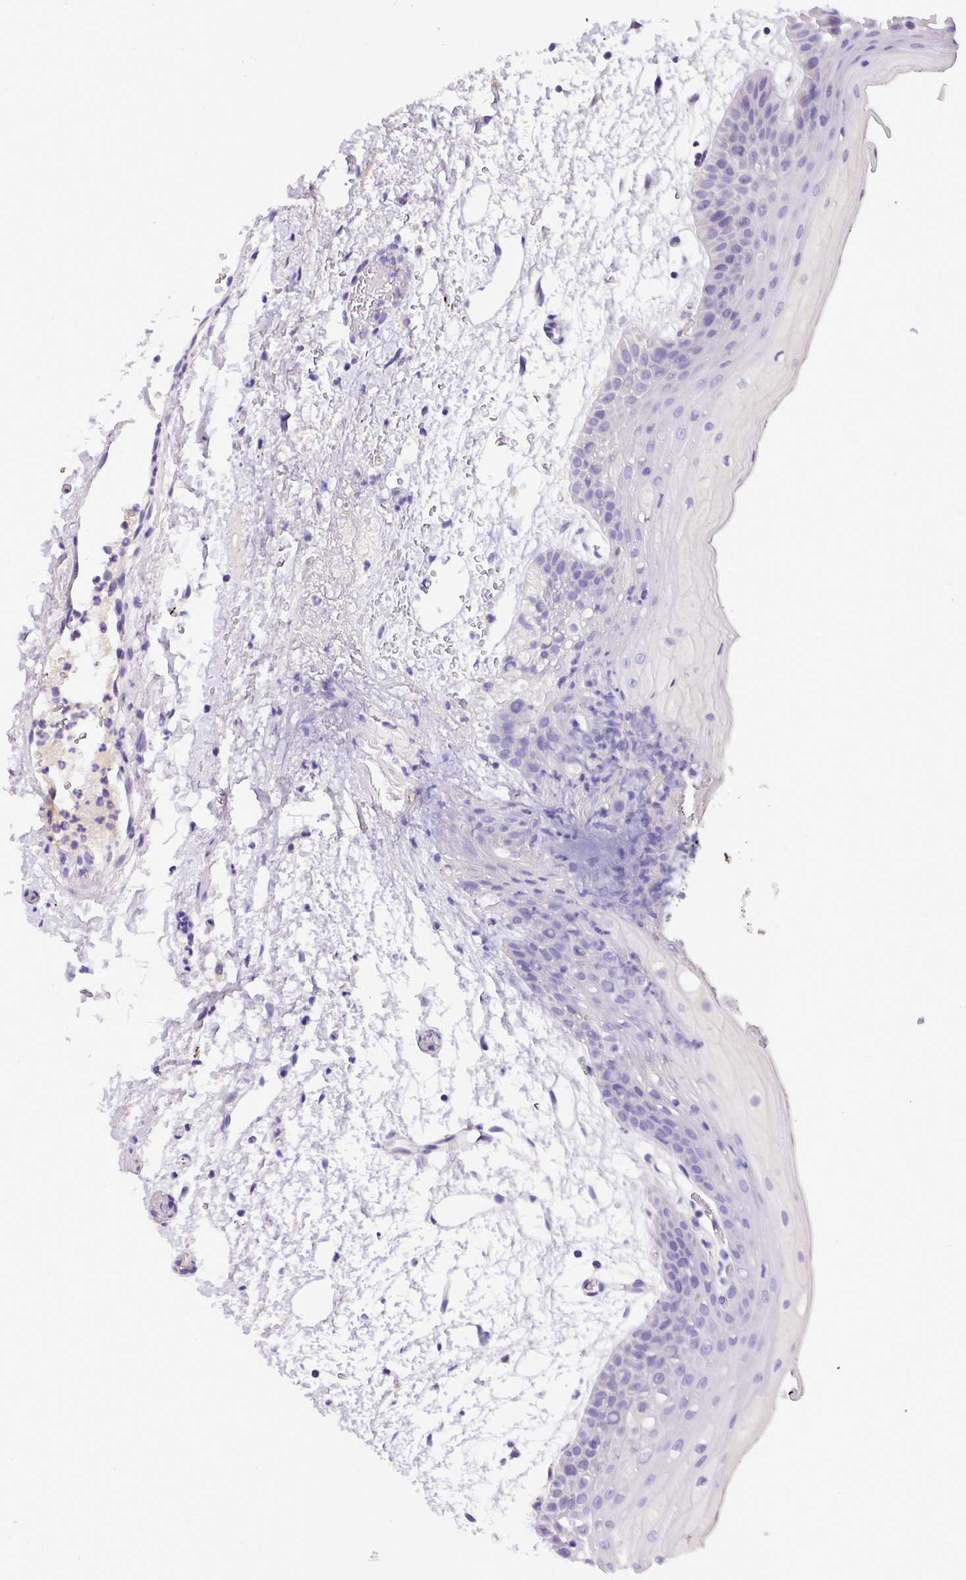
{"staining": {"intensity": "negative", "quantity": "none", "location": "none"}, "tissue": "oral mucosa", "cell_type": "Squamous epithelial cells", "image_type": "normal", "snomed": [{"axis": "morphology", "description": "Normal tissue, NOS"}, {"axis": "topography", "description": "Oral tissue"}, {"axis": "topography", "description": "Tounge, NOS"}], "caption": "High power microscopy photomicrograph of an immunohistochemistry (IHC) histopathology image of unremarkable oral mucosa, revealing no significant positivity in squamous epithelial cells.", "gene": "ANXA2R", "patient": {"sex": "female", "age": 59}}